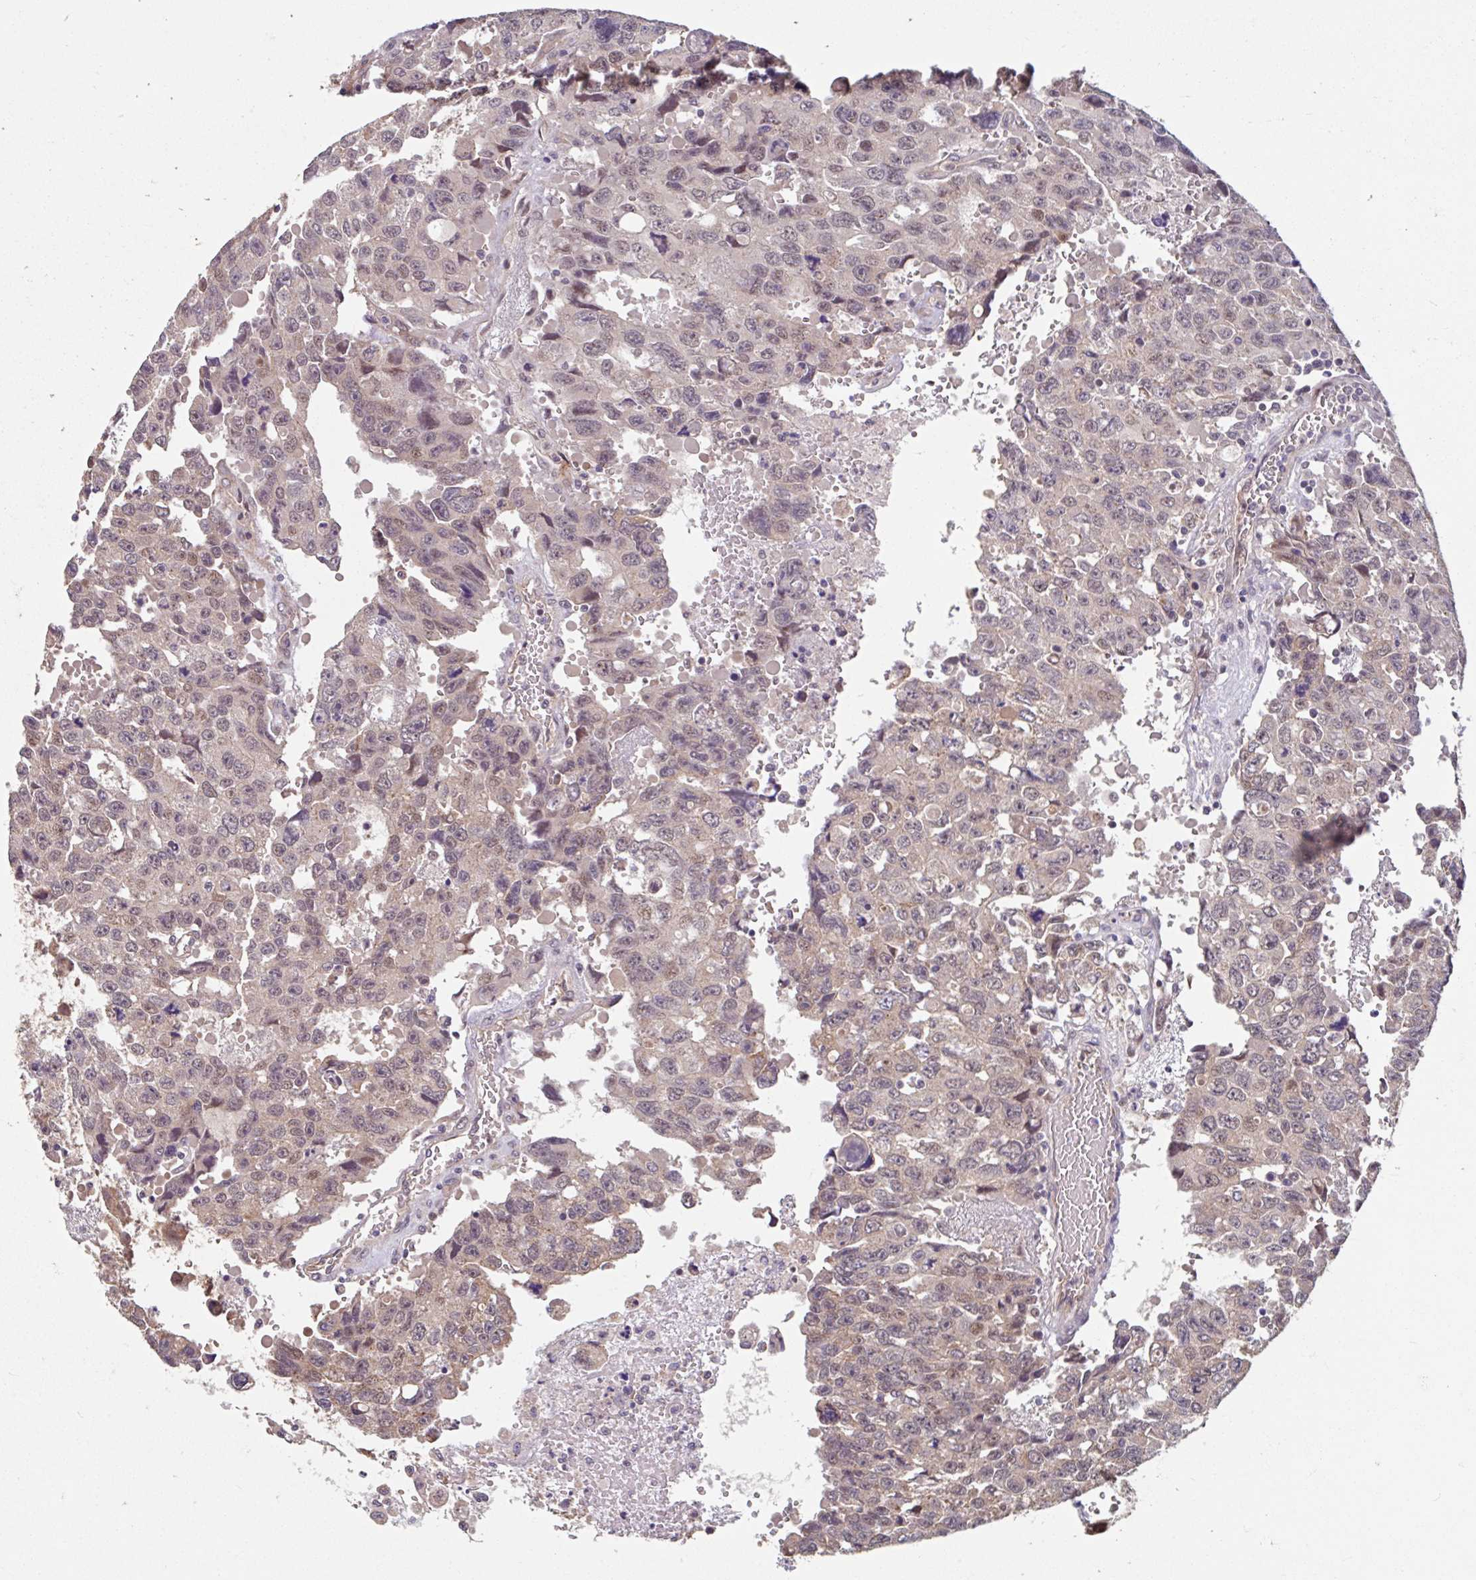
{"staining": {"intensity": "weak", "quantity": "25%-75%", "location": "nuclear"}, "tissue": "testis cancer", "cell_type": "Tumor cells", "image_type": "cancer", "snomed": [{"axis": "morphology", "description": "Seminoma, NOS"}, {"axis": "topography", "description": "Testis"}], "caption": "An image of testis cancer (seminoma) stained for a protein reveals weak nuclear brown staining in tumor cells.", "gene": "STYXL1", "patient": {"sex": "male", "age": 26}}